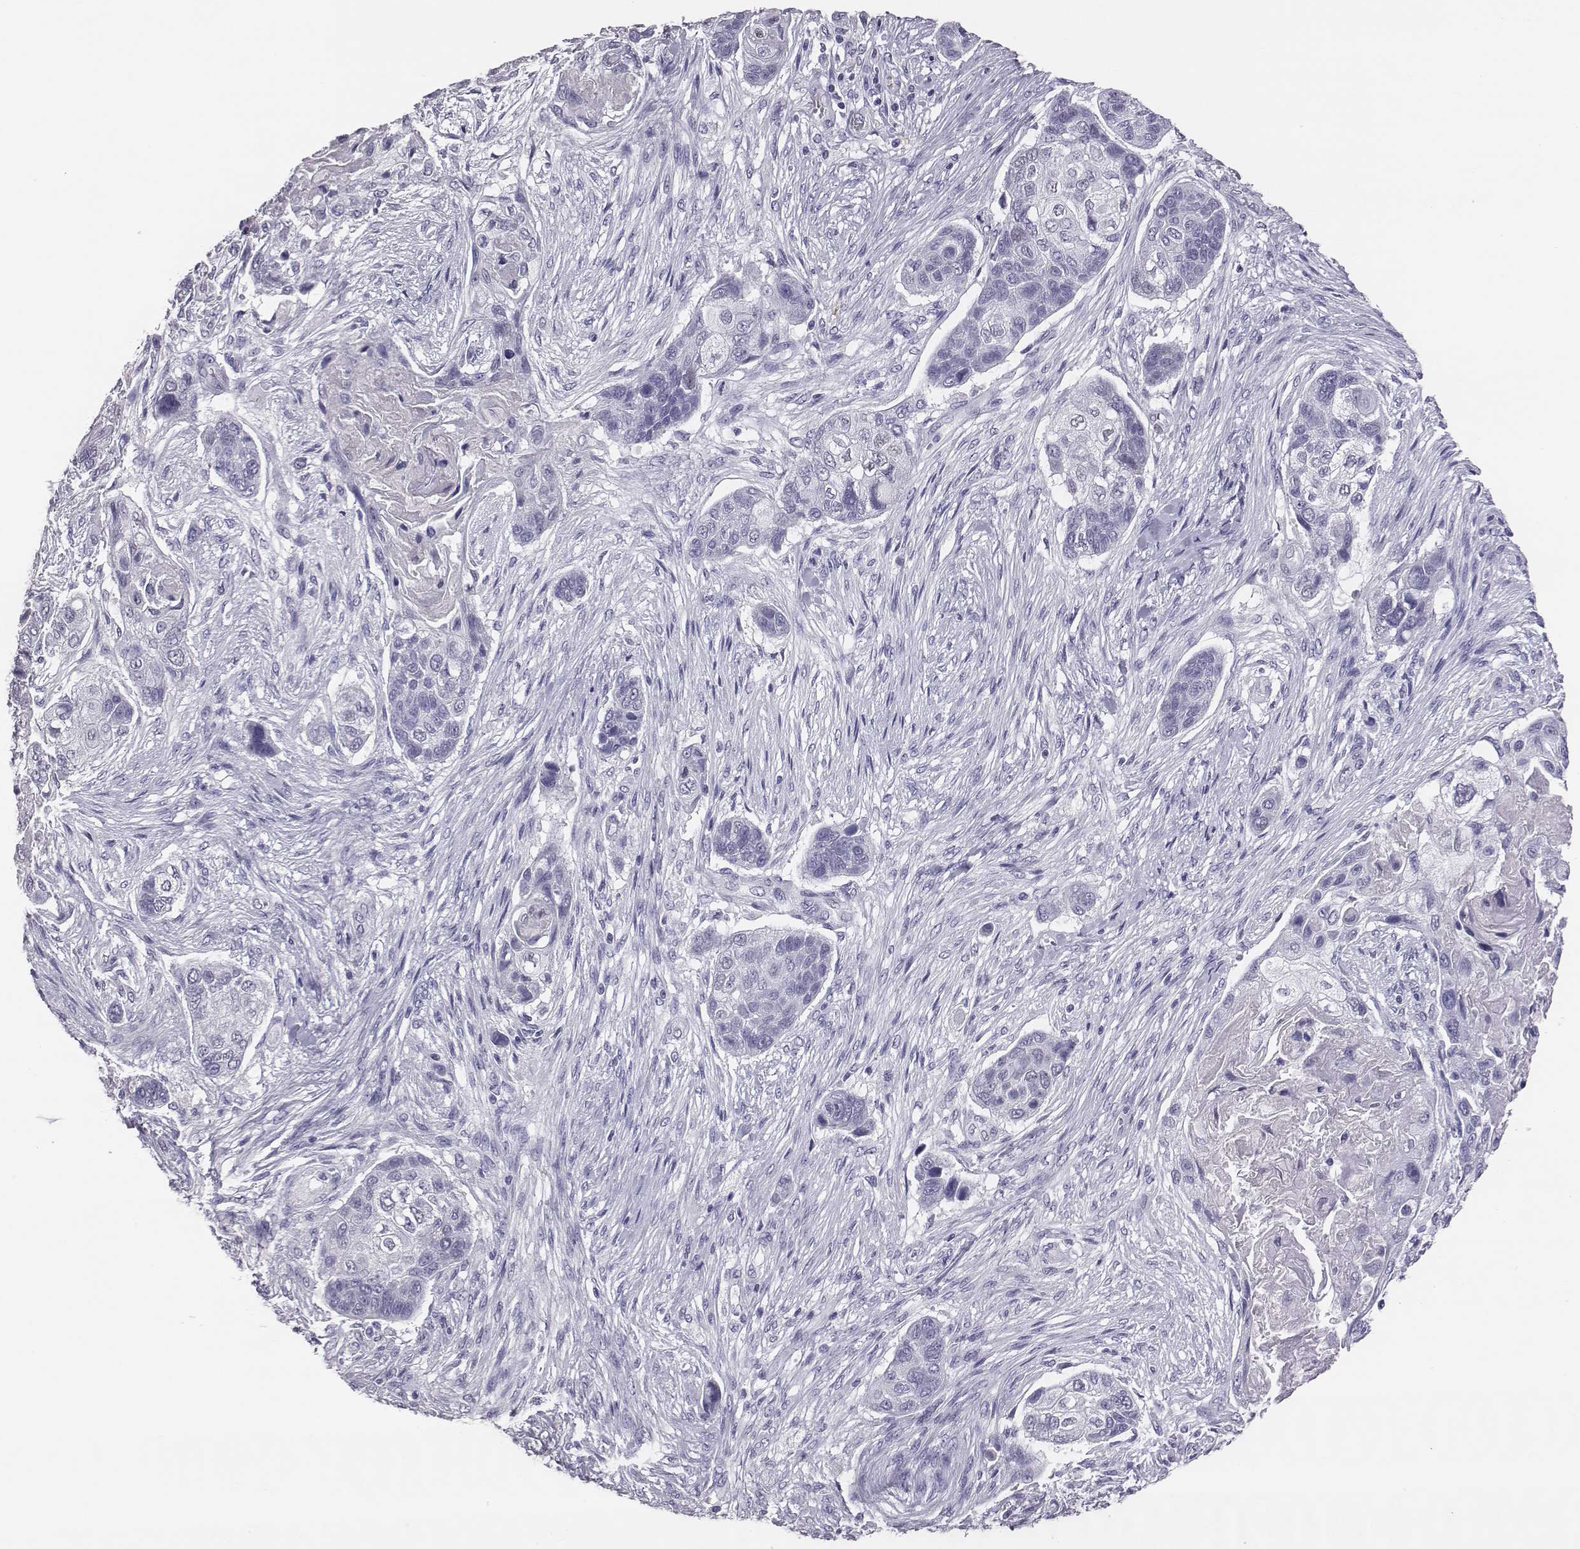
{"staining": {"intensity": "negative", "quantity": "none", "location": "none"}, "tissue": "lung cancer", "cell_type": "Tumor cells", "image_type": "cancer", "snomed": [{"axis": "morphology", "description": "Squamous cell carcinoma, NOS"}, {"axis": "topography", "description": "Lung"}], "caption": "This micrograph is of lung cancer (squamous cell carcinoma) stained with immunohistochemistry to label a protein in brown with the nuclei are counter-stained blue. There is no staining in tumor cells. (DAB (3,3'-diaminobenzidine) IHC visualized using brightfield microscopy, high magnification).", "gene": "ACOD1", "patient": {"sex": "male", "age": 69}}